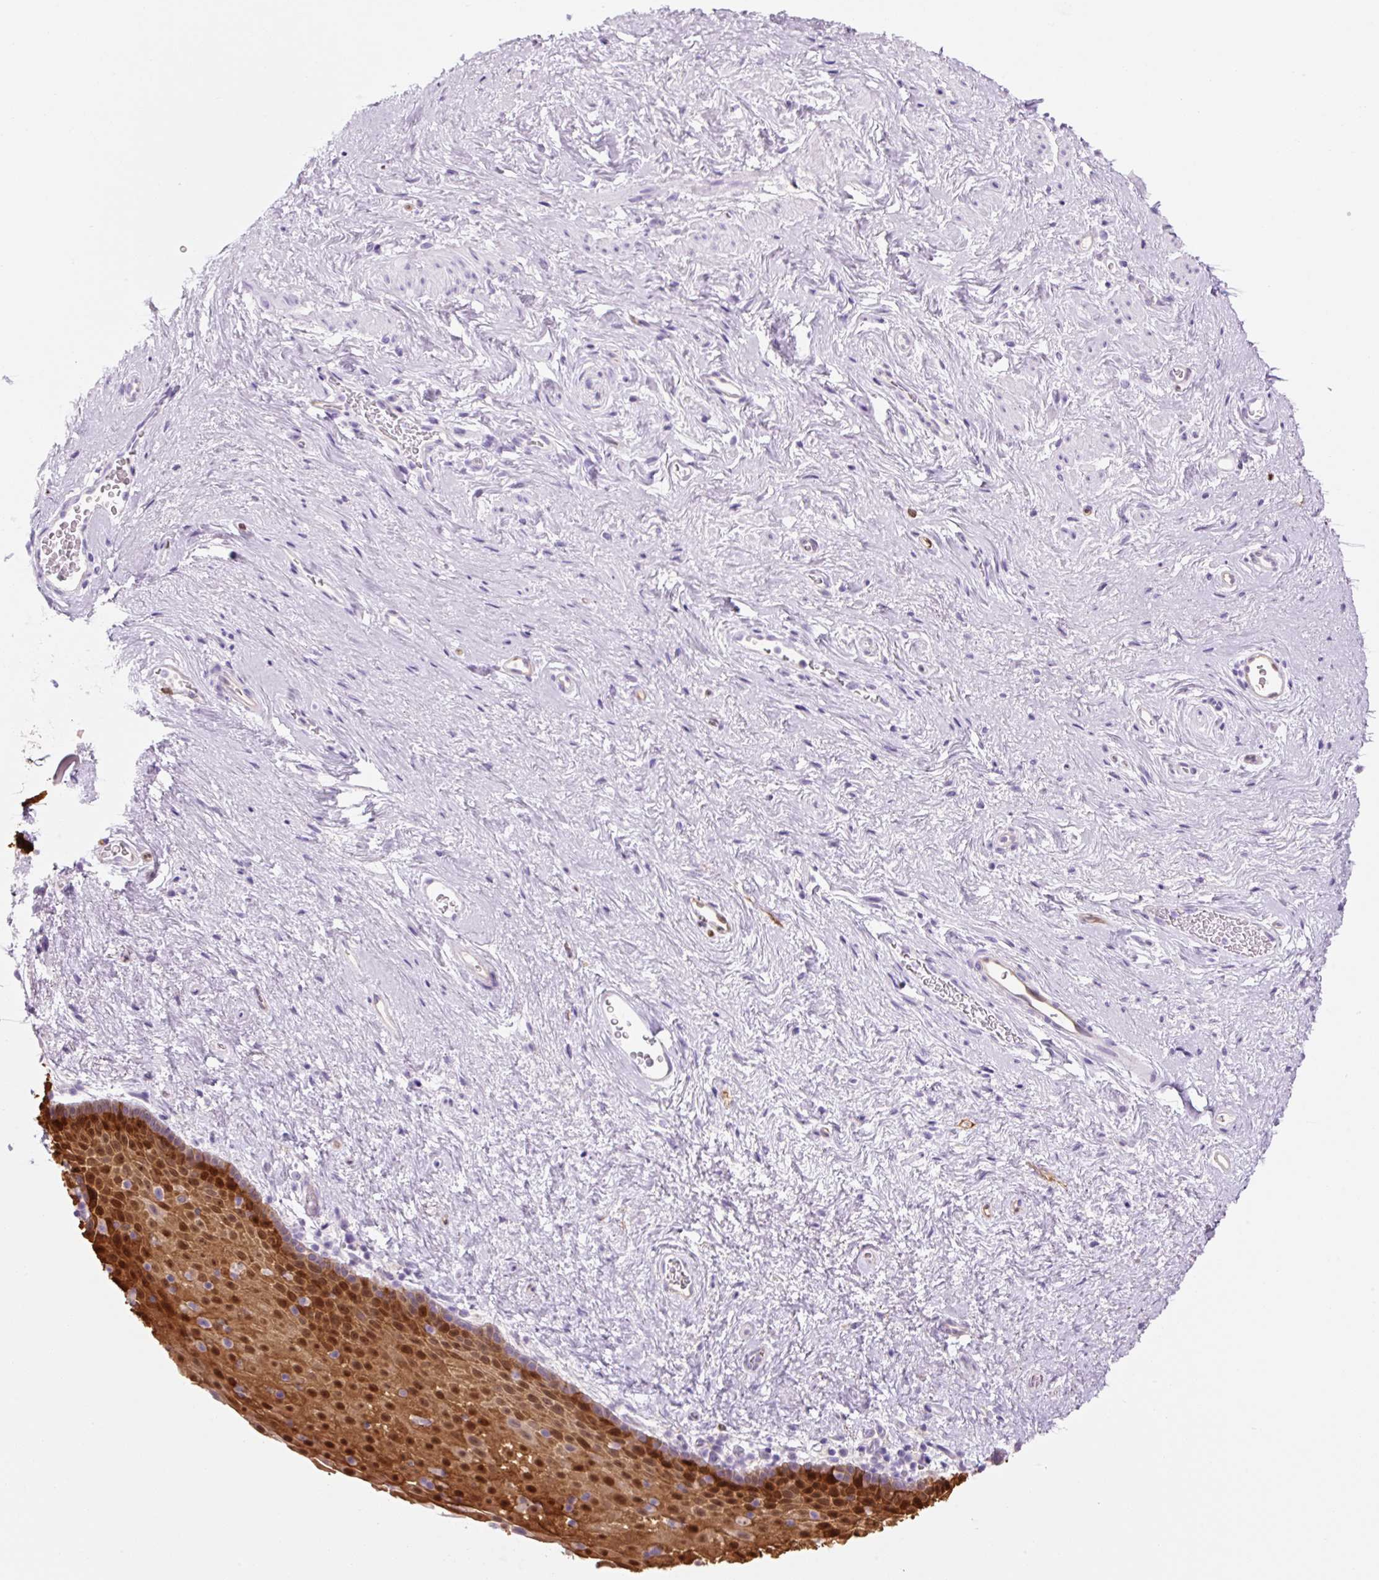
{"staining": {"intensity": "strong", "quantity": ">75%", "location": "cytoplasmic/membranous,nuclear"}, "tissue": "vagina", "cell_type": "Squamous epithelial cells", "image_type": "normal", "snomed": [{"axis": "morphology", "description": "Normal tissue, NOS"}, {"axis": "topography", "description": "Vagina"}], "caption": "This micrograph displays IHC staining of normal human vagina, with high strong cytoplasmic/membranous,nuclear positivity in approximately >75% of squamous epithelial cells.", "gene": "FABP5", "patient": {"sex": "female", "age": 61}}